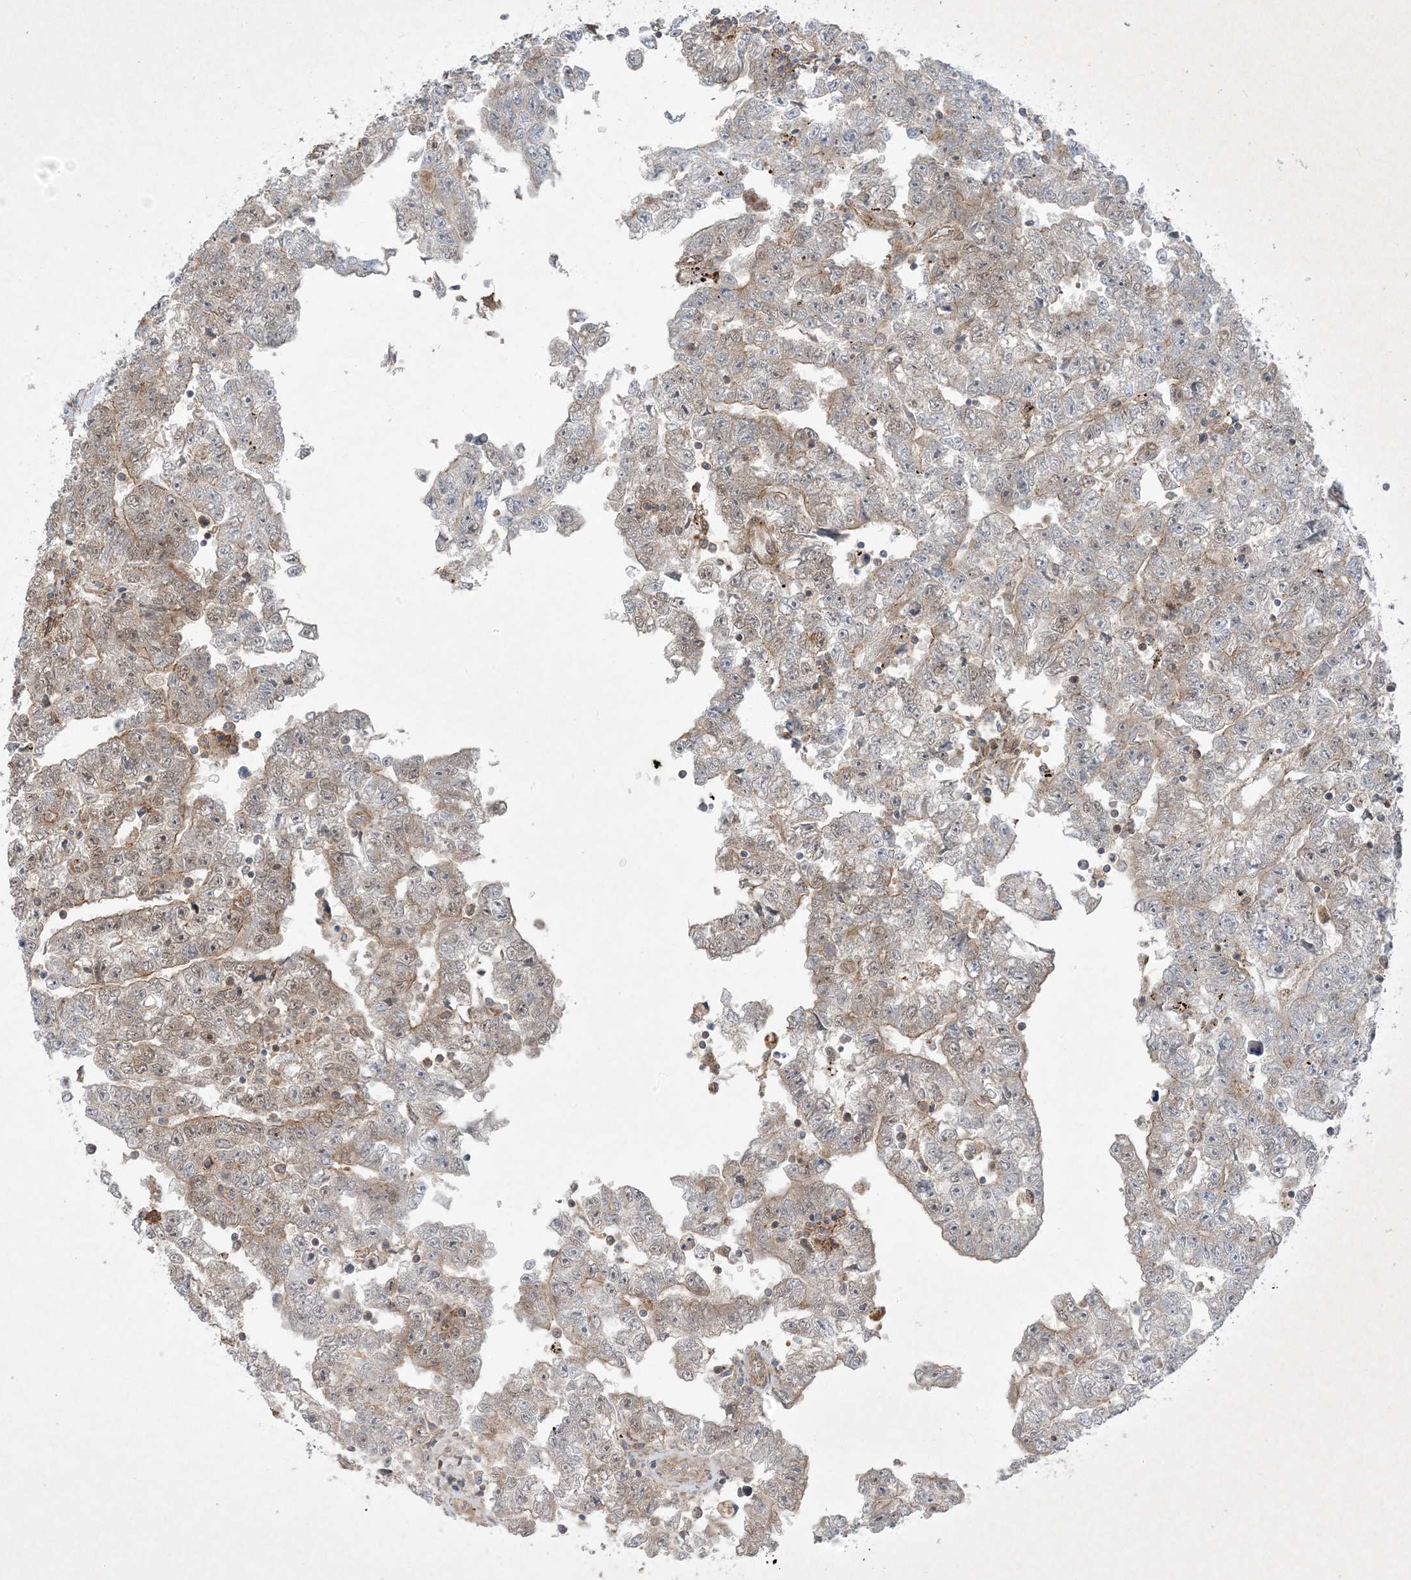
{"staining": {"intensity": "weak", "quantity": "25%-75%", "location": "cytoplasmic/membranous,nuclear"}, "tissue": "testis cancer", "cell_type": "Tumor cells", "image_type": "cancer", "snomed": [{"axis": "morphology", "description": "Carcinoma, Embryonal, NOS"}, {"axis": "topography", "description": "Testis"}], "caption": "Testis cancer (embryonal carcinoma) tissue displays weak cytoplasmic/membranous and nuclear staining in approximately 25%-75% of tumor cells, visualized by immunohistochemistry.", "gene": "STAM2", "patient": {"sex": "male", "age": 25}}